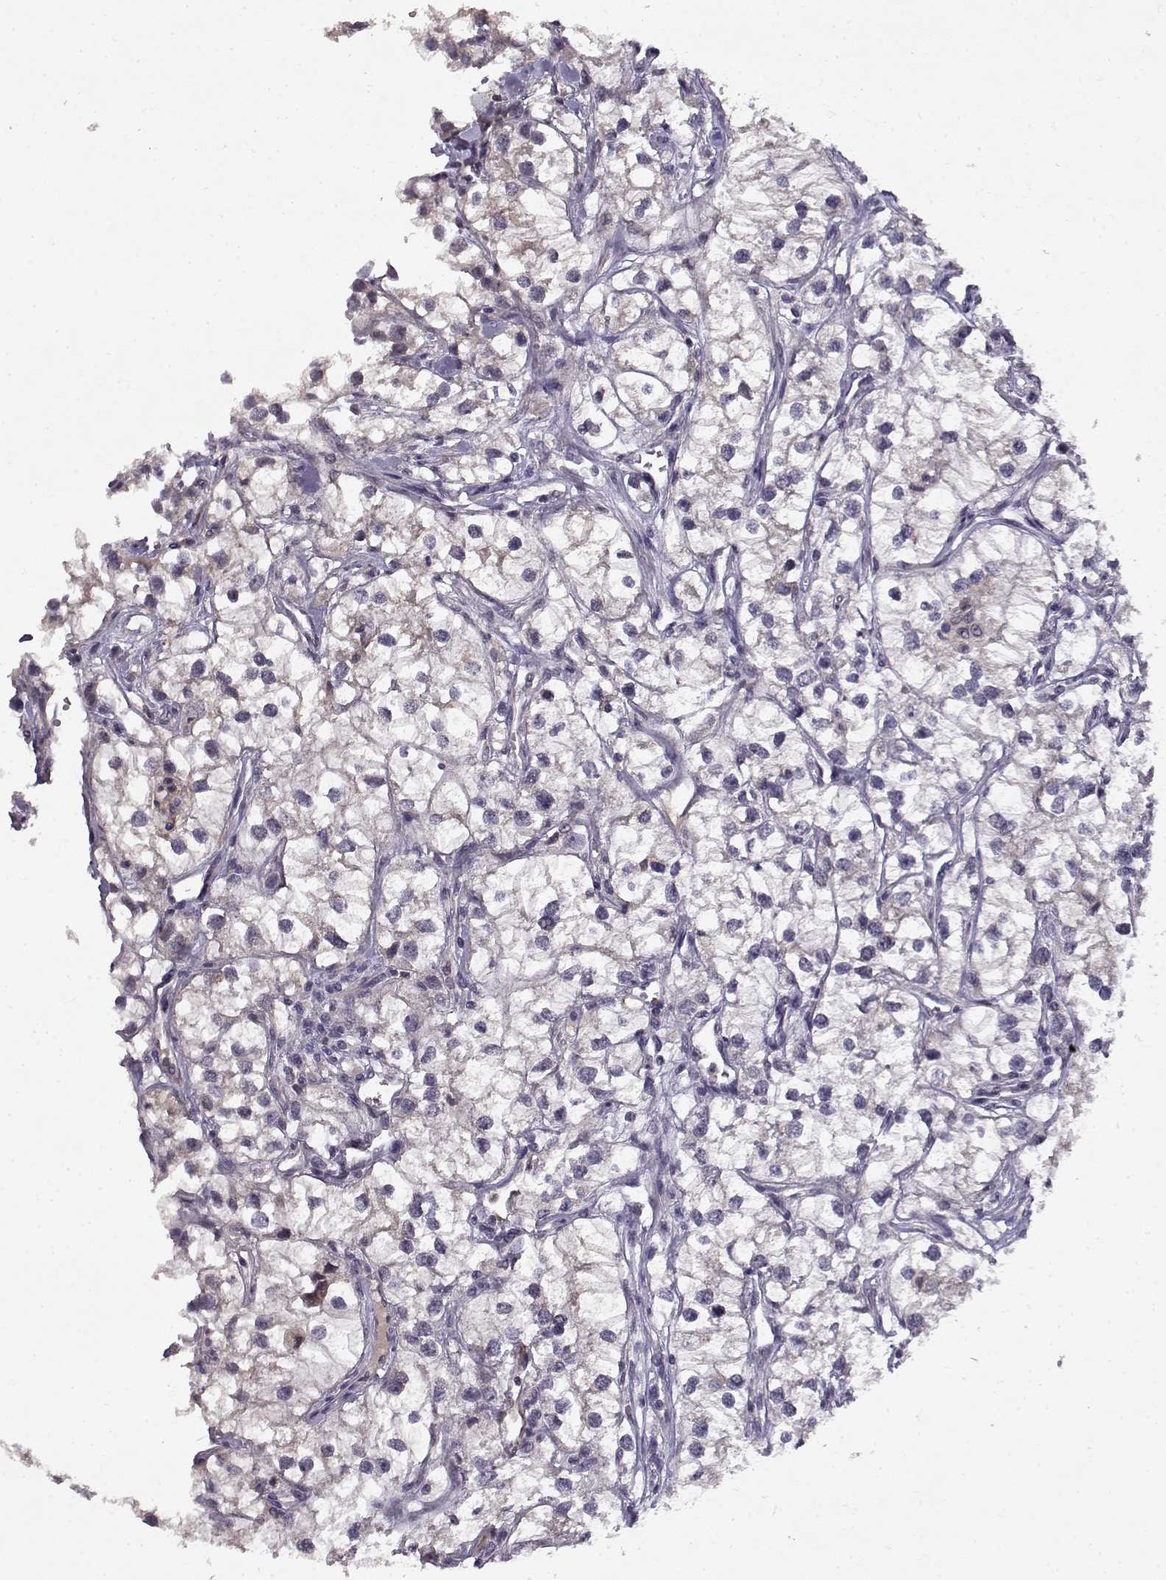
{"staining": {"intensity": "negative", "quantity": "none", "location": "none"}, "tissue": "renal cancer", "cell_type": "Tumor cells", "image_type": "cancer", "snomed": [{"axis": "morphology", "description": "Adenocarcinoma, NOS"}, {"axis": "topography", "description": "Kidney"}], "caption": "A high-resolution photomicrograph shows immunohistochemistry staining of renal cancer (adenocarcinoma), which reveals no significant staining in tumor cells.", "gene": "BMX", "patient": {"sex": "male", "age": 59}}